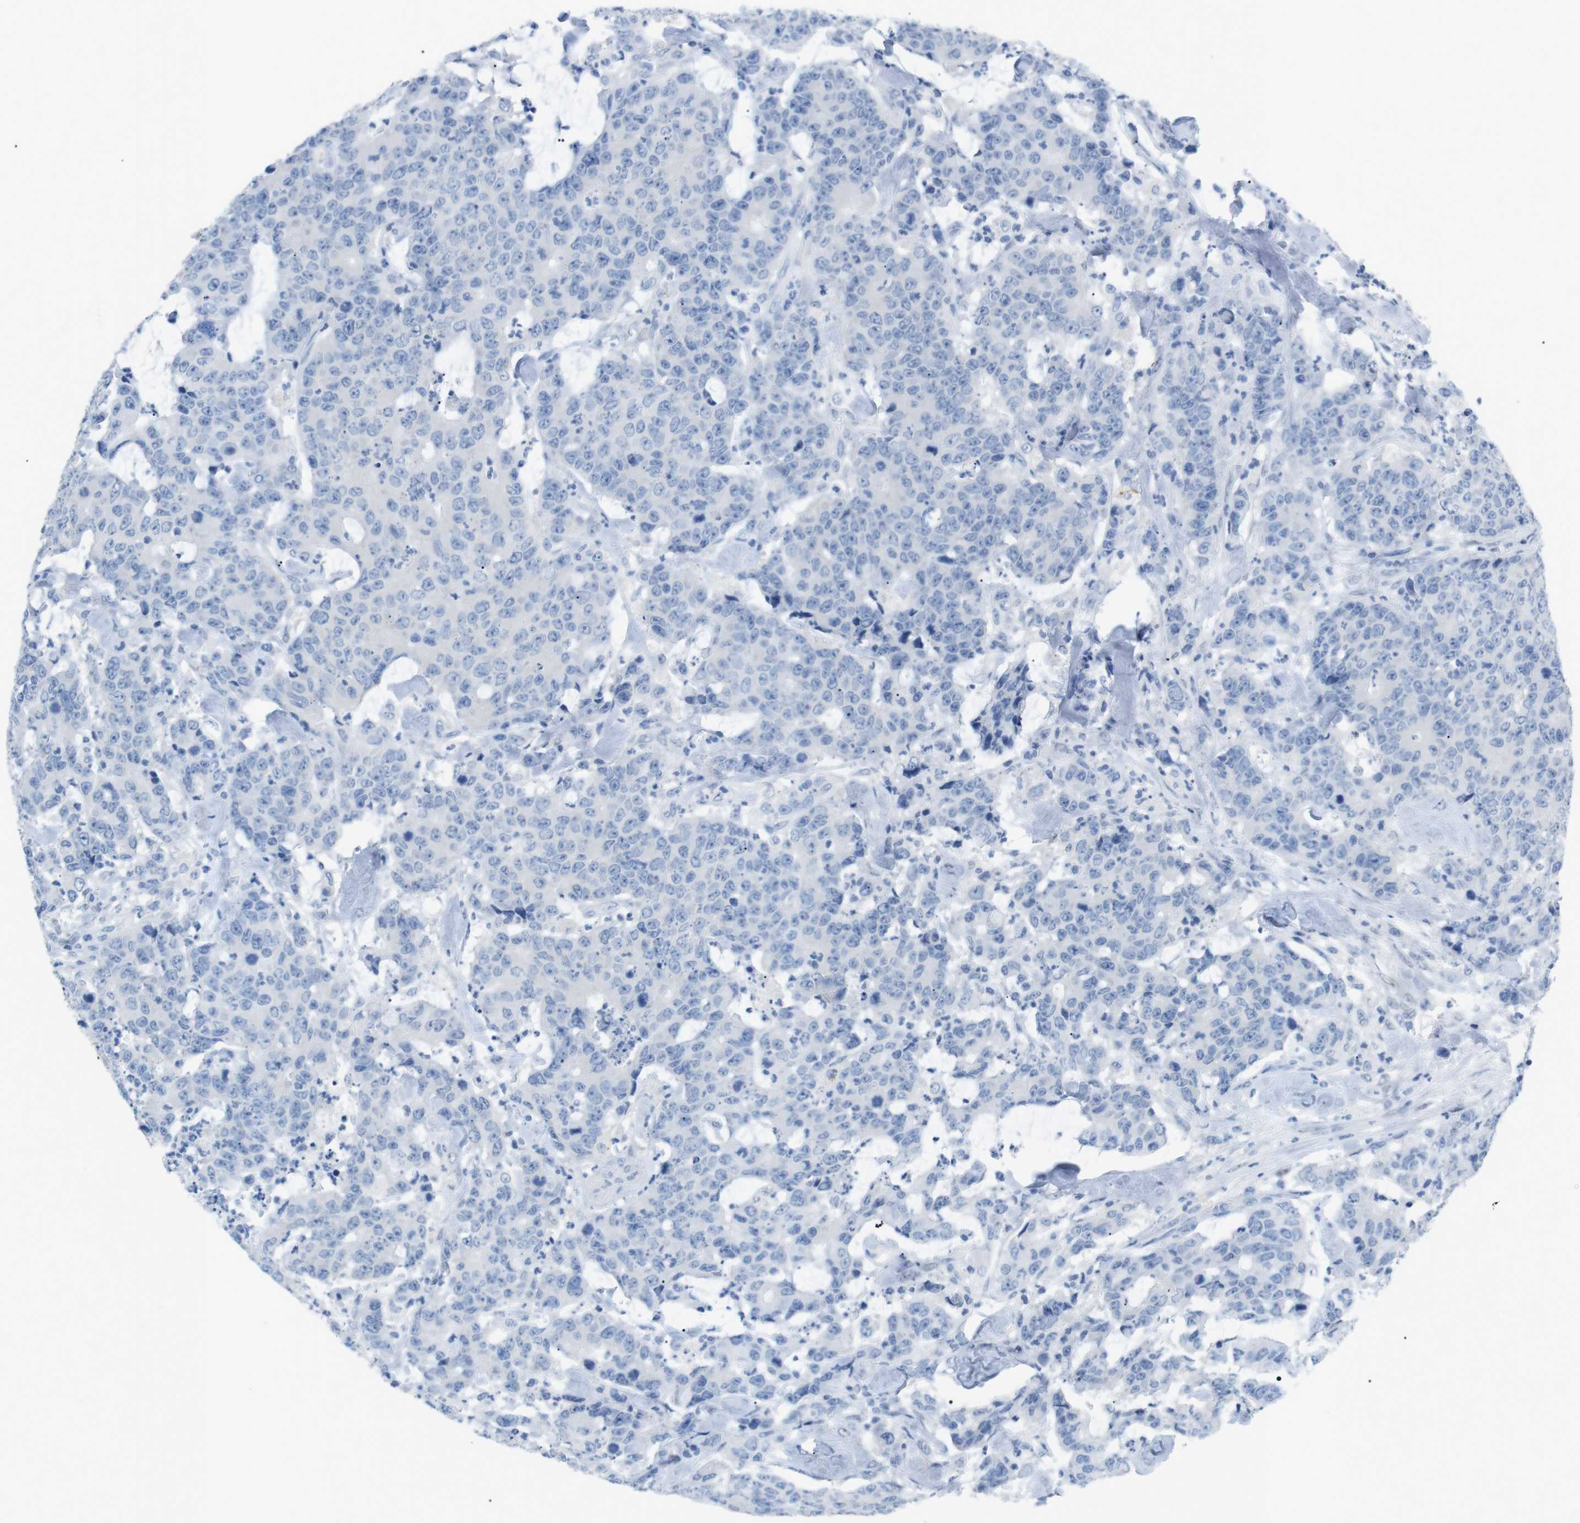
{"staining": {"intensity": "negative", "quantity": "none", "location": "none"}, "tissue": "colorectal cancer", "cell_type": "Tumor cells", "image_type": "cancer", "snomed": [{"axis": "morphology", "description": "Adenocarcinoma, NOS"}, {"axis": "topography", "description": "Colon"}], "caption": "Immunohistochemical staining of colorectal adenocarcinoma exhibits no significant staining in tumor cells.", "gene": "SALL4", "patient": {"sex": "female", "age": 86}}